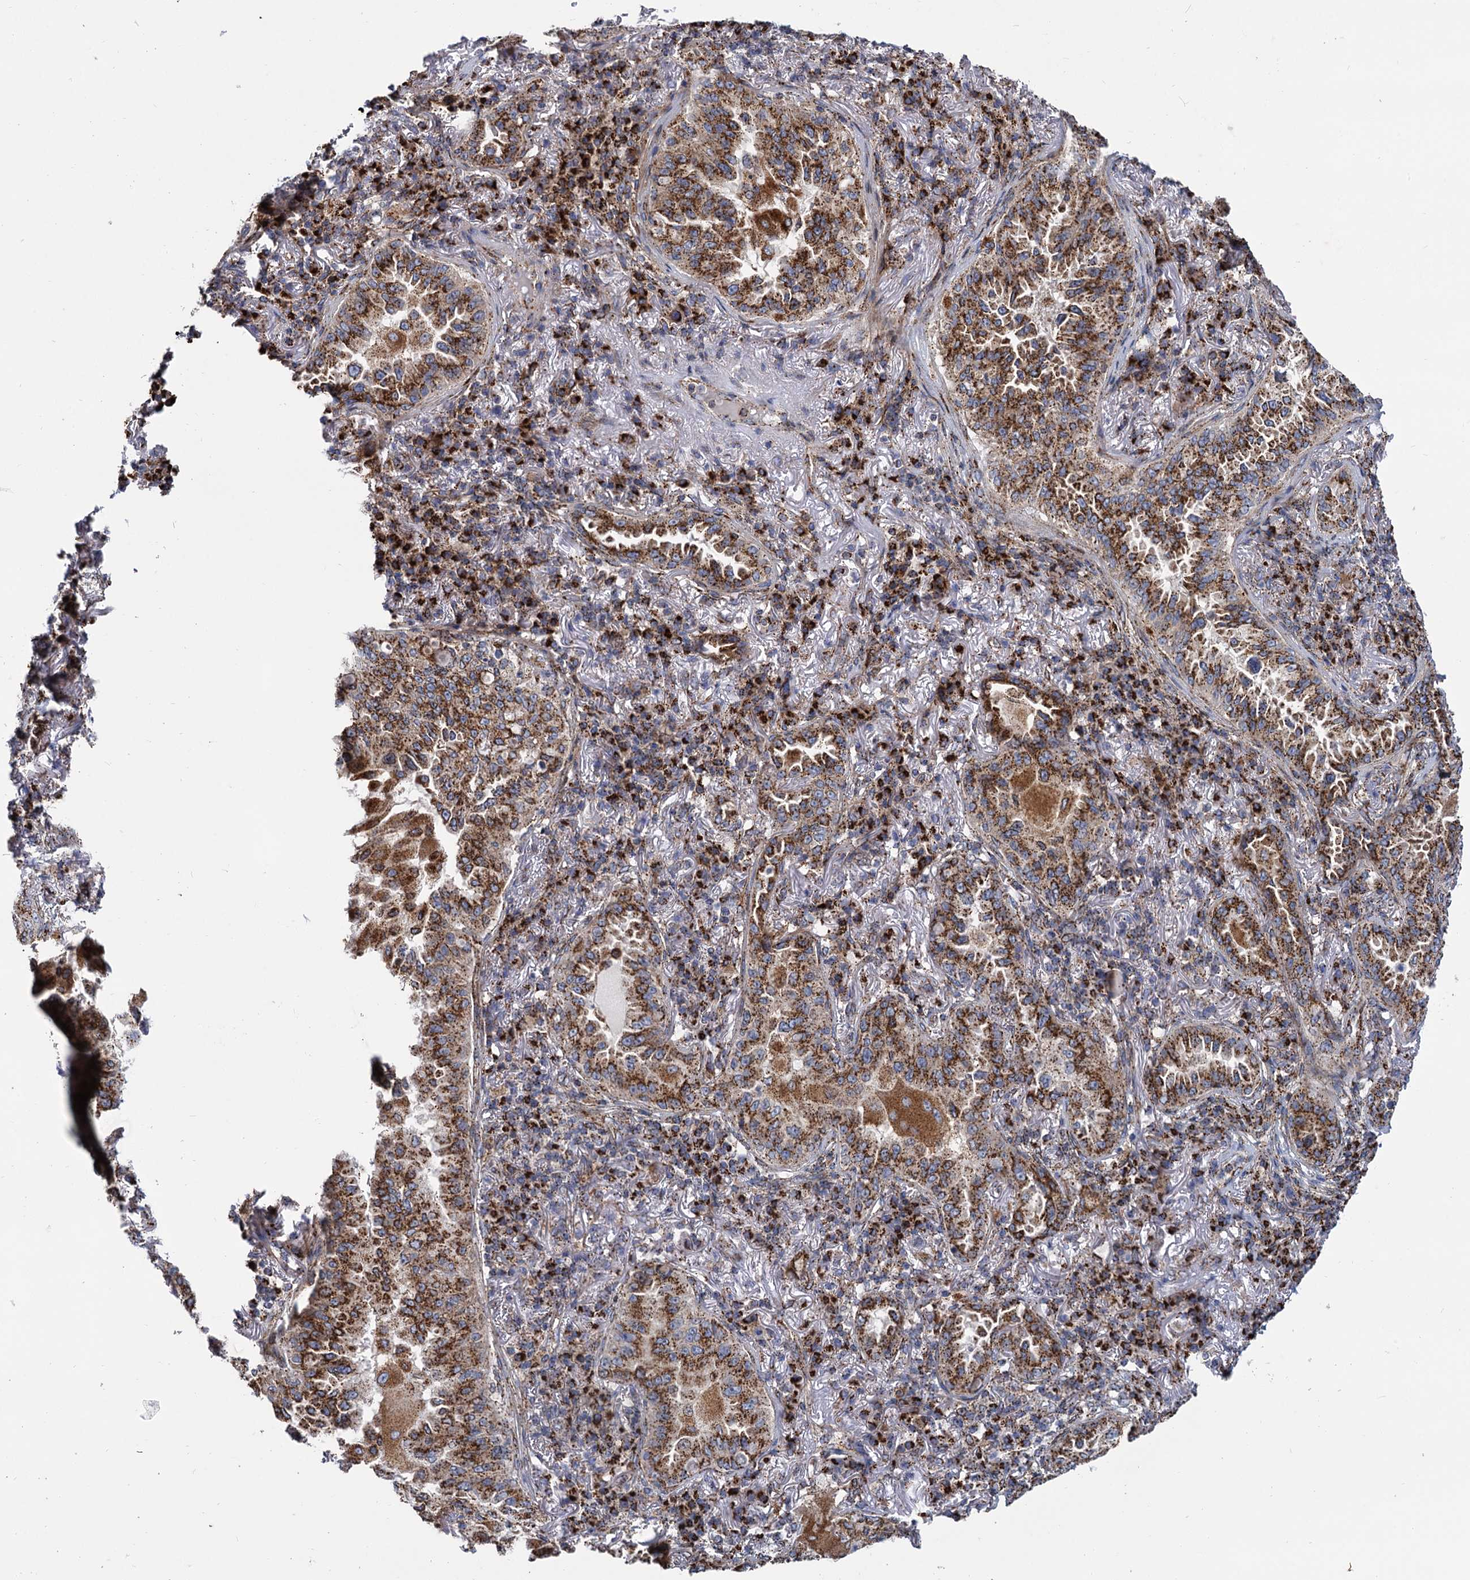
{"staining": {"intensity": "moderate", "quantity": ">75%", "location": "cytoplasmic/membranous"}, "tissue": "lung cancer", "cell_type": "Tumor cells", "image_type": "cancer", "snomed": [{"axis": "morphology", "description": "Adenocarcinoma, NOS"}, {"axis": "topography", "description": "Lung"}], "caption": "This photomicrograph shows IHC staining of lung cancer, with medium moderate cytoplasmic/membranous expression in about >75% of tumor cells.", "gene": "SUPT20H", "patient": {"sex": "female", "age": 69}}